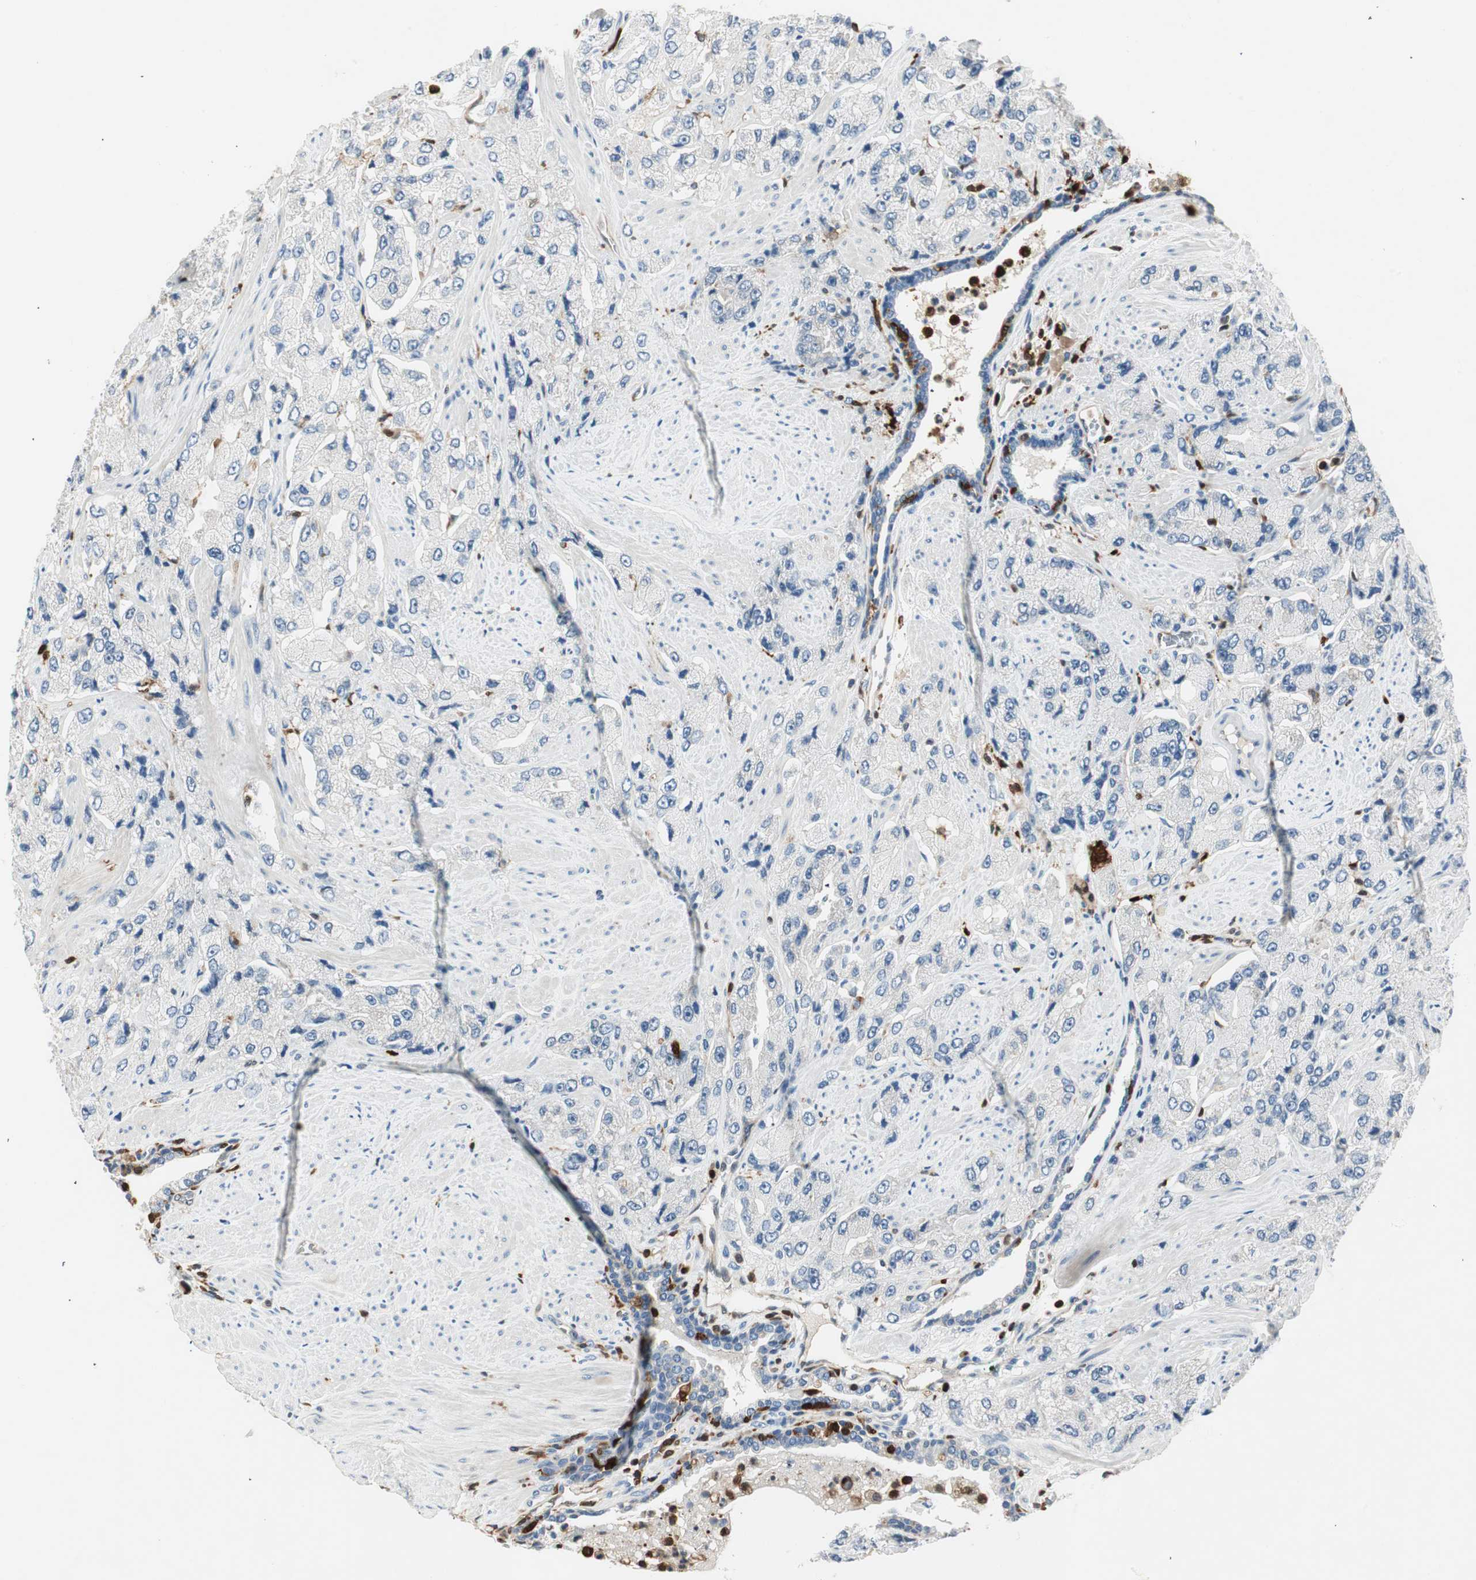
{"staining": {"intensity": "negative", "quantity": "none", "location": "none"}, "tissue": "prostate cancer", "cell_type": "Tumor cells", "image_type": "cancer", "snomed": [{"axis": "morphology", "description": "Adenocarcinoma, High grade"}, {"axis": "topography", "description": "Prostate"}], "caption": "Adenocarcinoma (high-grade) (prostate) stained for a protein using immunohistochemistry (IHC) shows no positivity tumor cells.", "gene": "COTL1", "patient": {"sex": "male", "age": 58}}